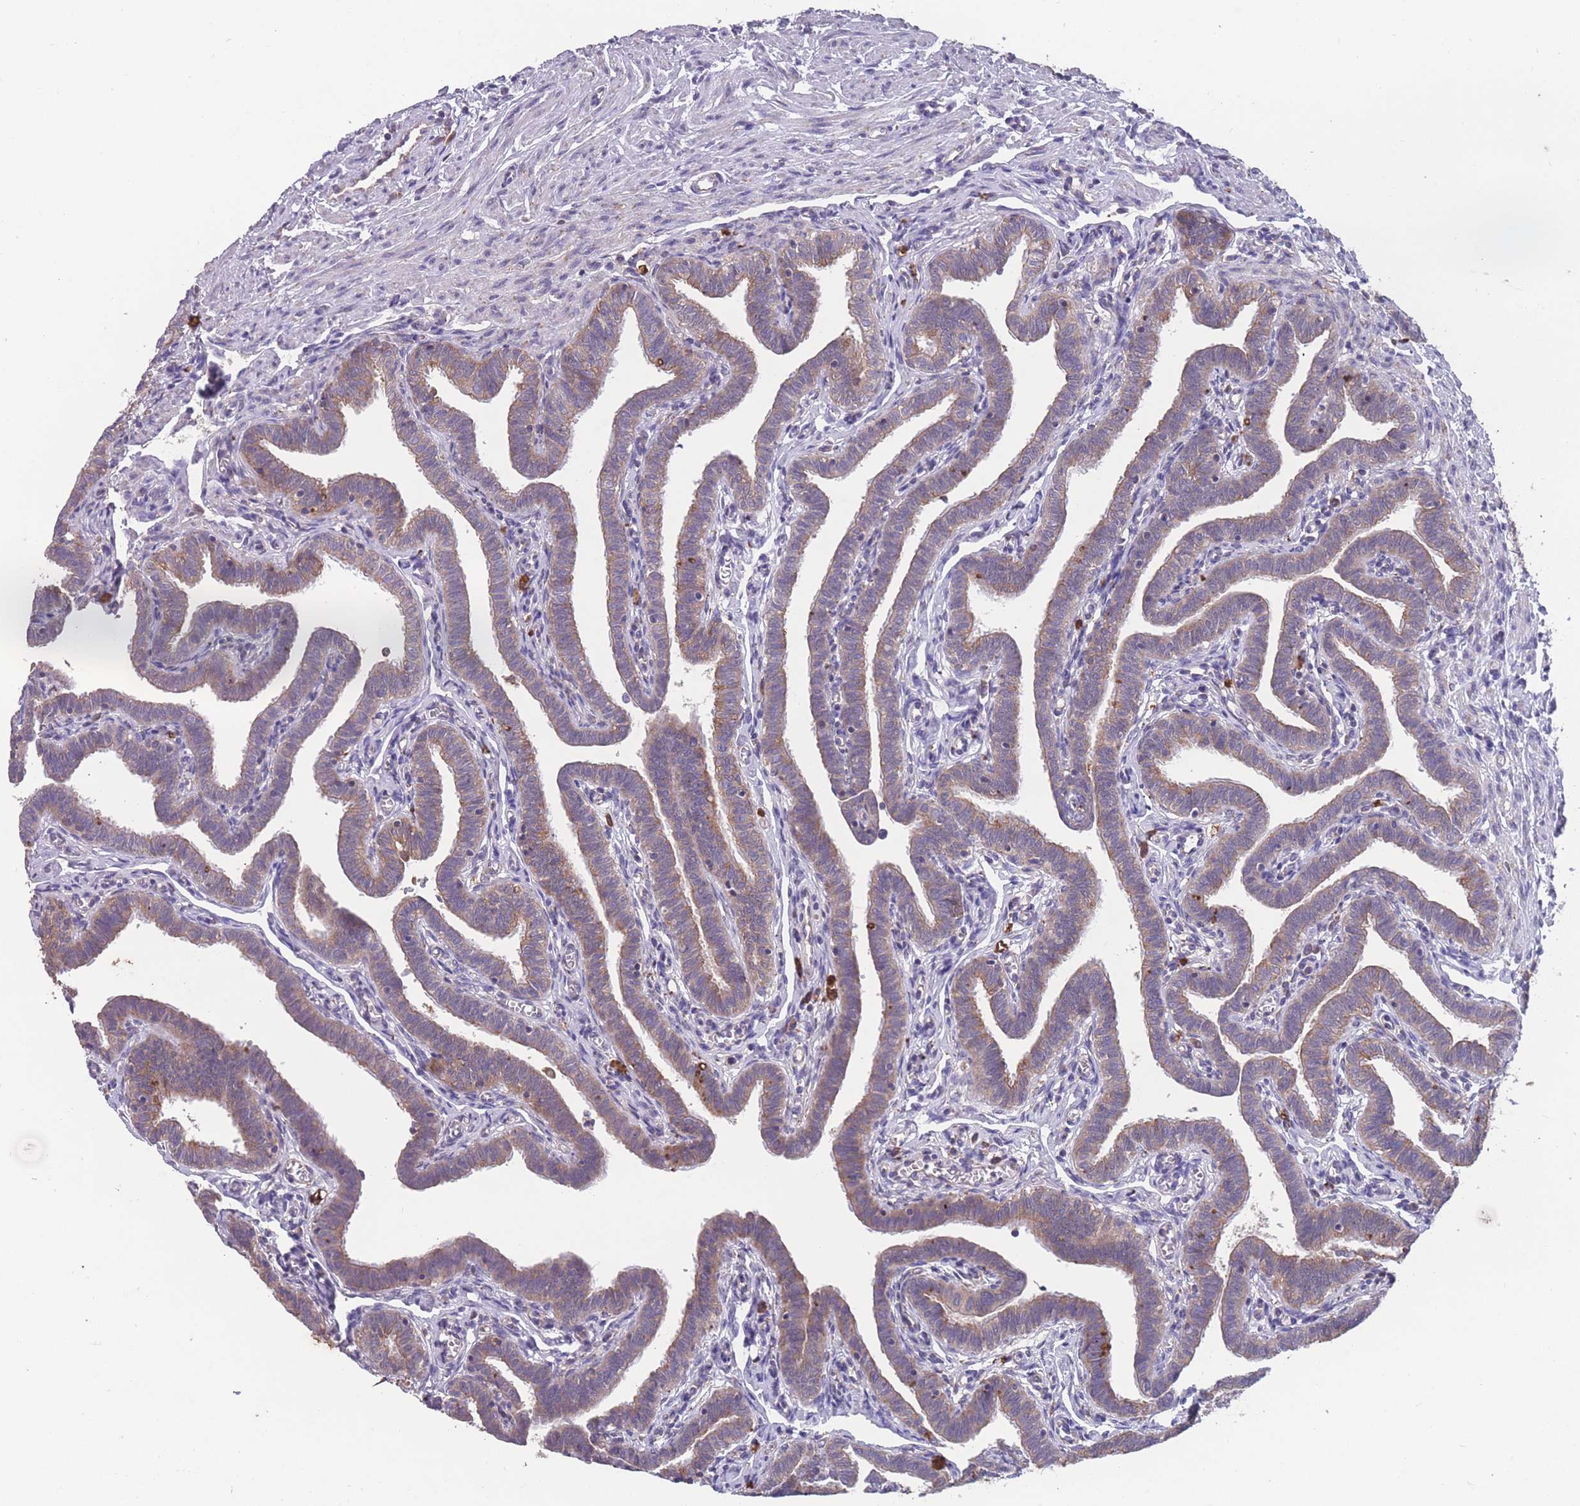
{"staining": {"intensity": "moderate", "quantity": "25%-75%", "location": "cytoplasmic/membranous"}, "tissue": "fallopian tube", "cell_type": "Glandular cells", "image_type": "normal", "snomed": [{"axis": "morphology", "description": "Normal tissue, NOS"}, {"axis": "topography", "description": "Fallopian tube"}], "caption": "Immunohistochemistry staining of unremarkable fallopian tube, which shows medium levels of moderate cytoplasmic/membranous expression in approximately 25%-75% of glandular cells indicating moderate cytoplasmic/membranous protein staining. The staining was performed using DAB (brown) for protein detection and nuclei were counterstained in hematoxylin (blue).", "gene": "STIM2", "patient": {"sex": "female", "age": 36}}